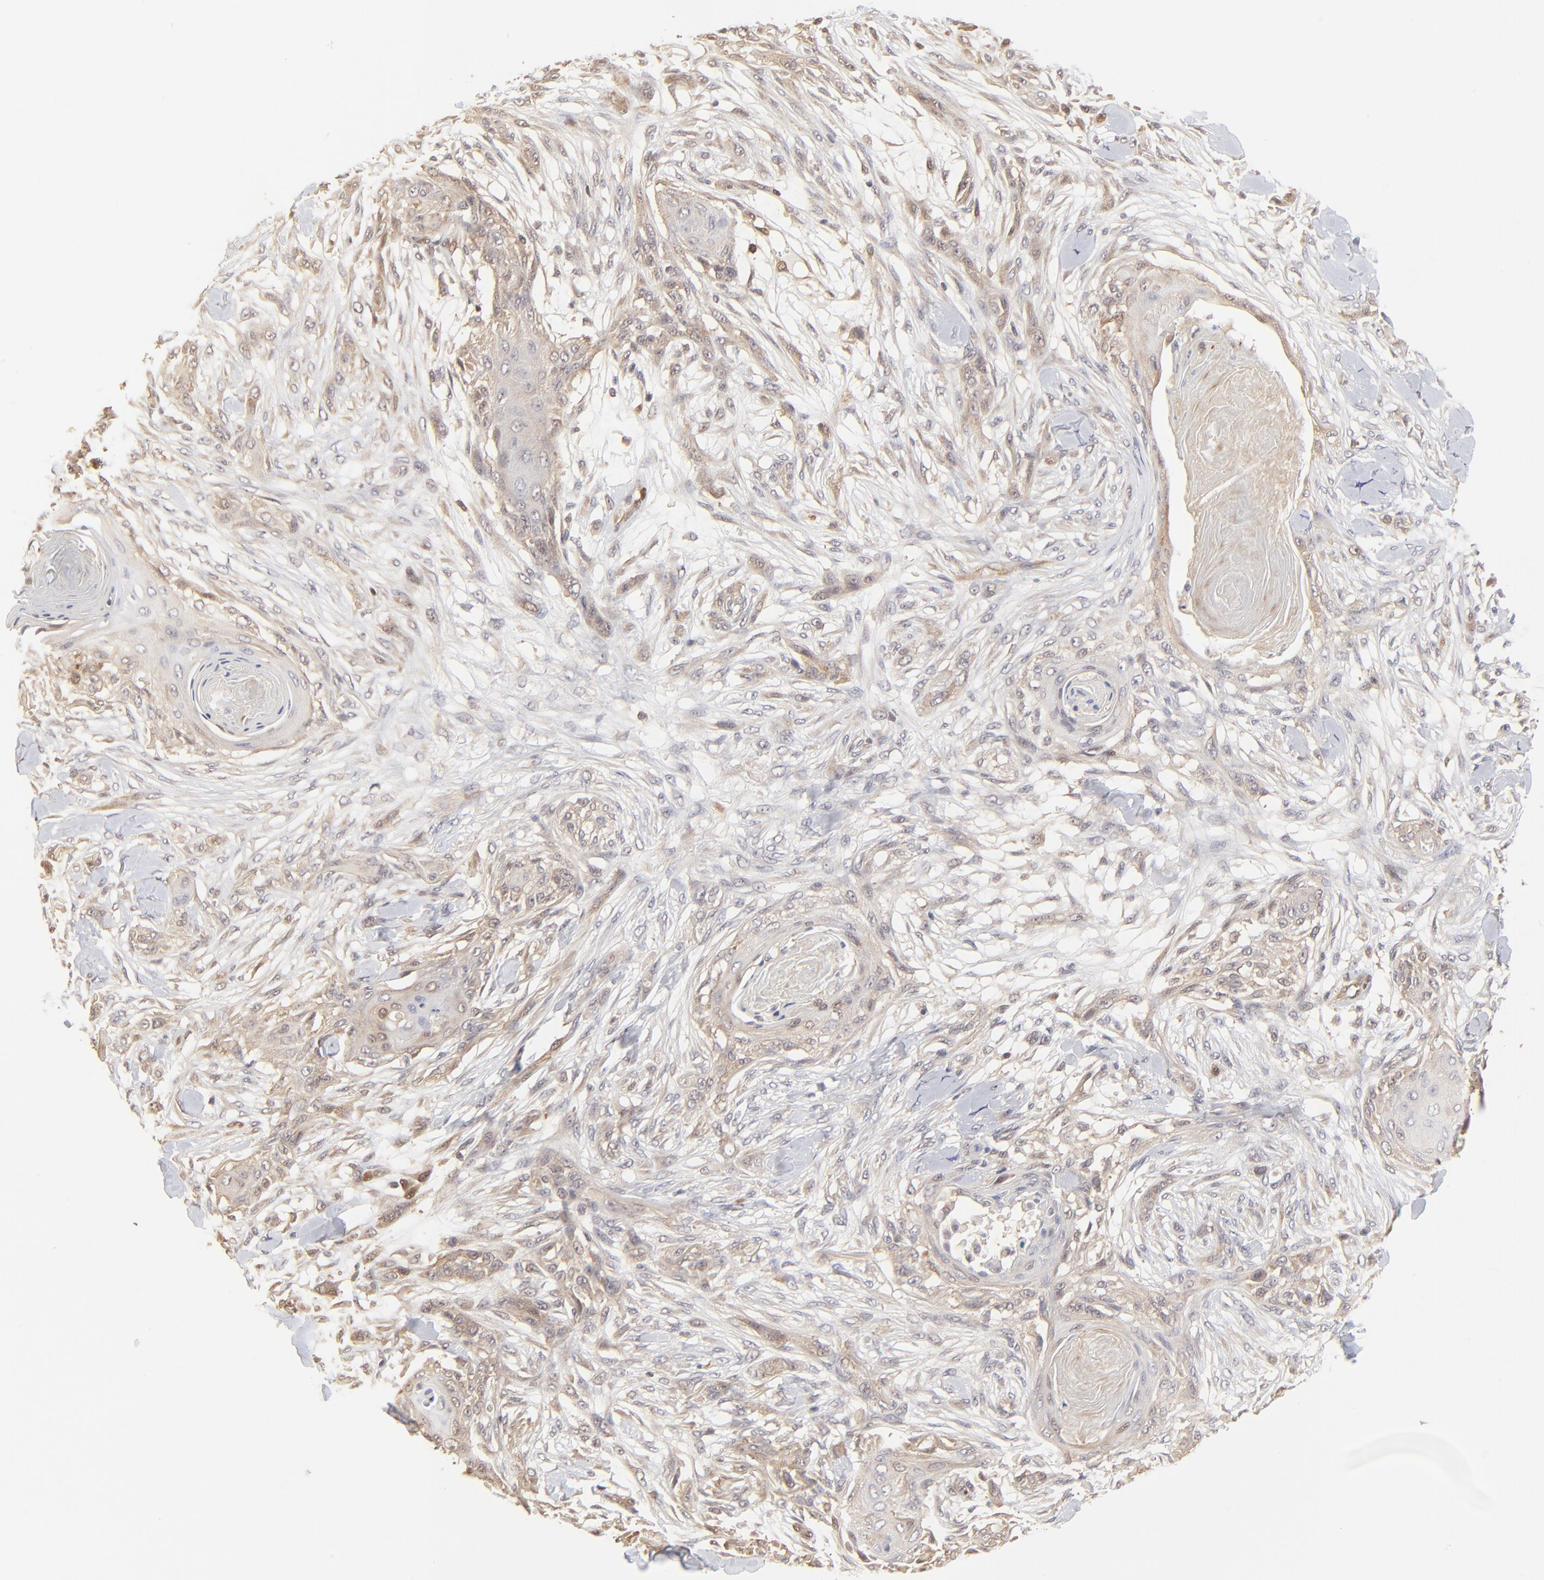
{"staining": {"intensity": "weak", "quantity": "<25%", "location": "cytoplasmic/membranous"}, "tissue": "skin cancer", "cell_type": "Tumor cells", "image_type": "cancer", "snomed": [{"axis": "morphology", "description": "Squamous cell carcinoma, NOS"}, {"axis": "topography", "description": "Skin"}], "caption": "Skin squamous cell carcinoma stained for a protein using immunohistochemistry shows no staining tumor cells.", "gene": "CASP3", "patient": {"sex": "female", "age": 59}}